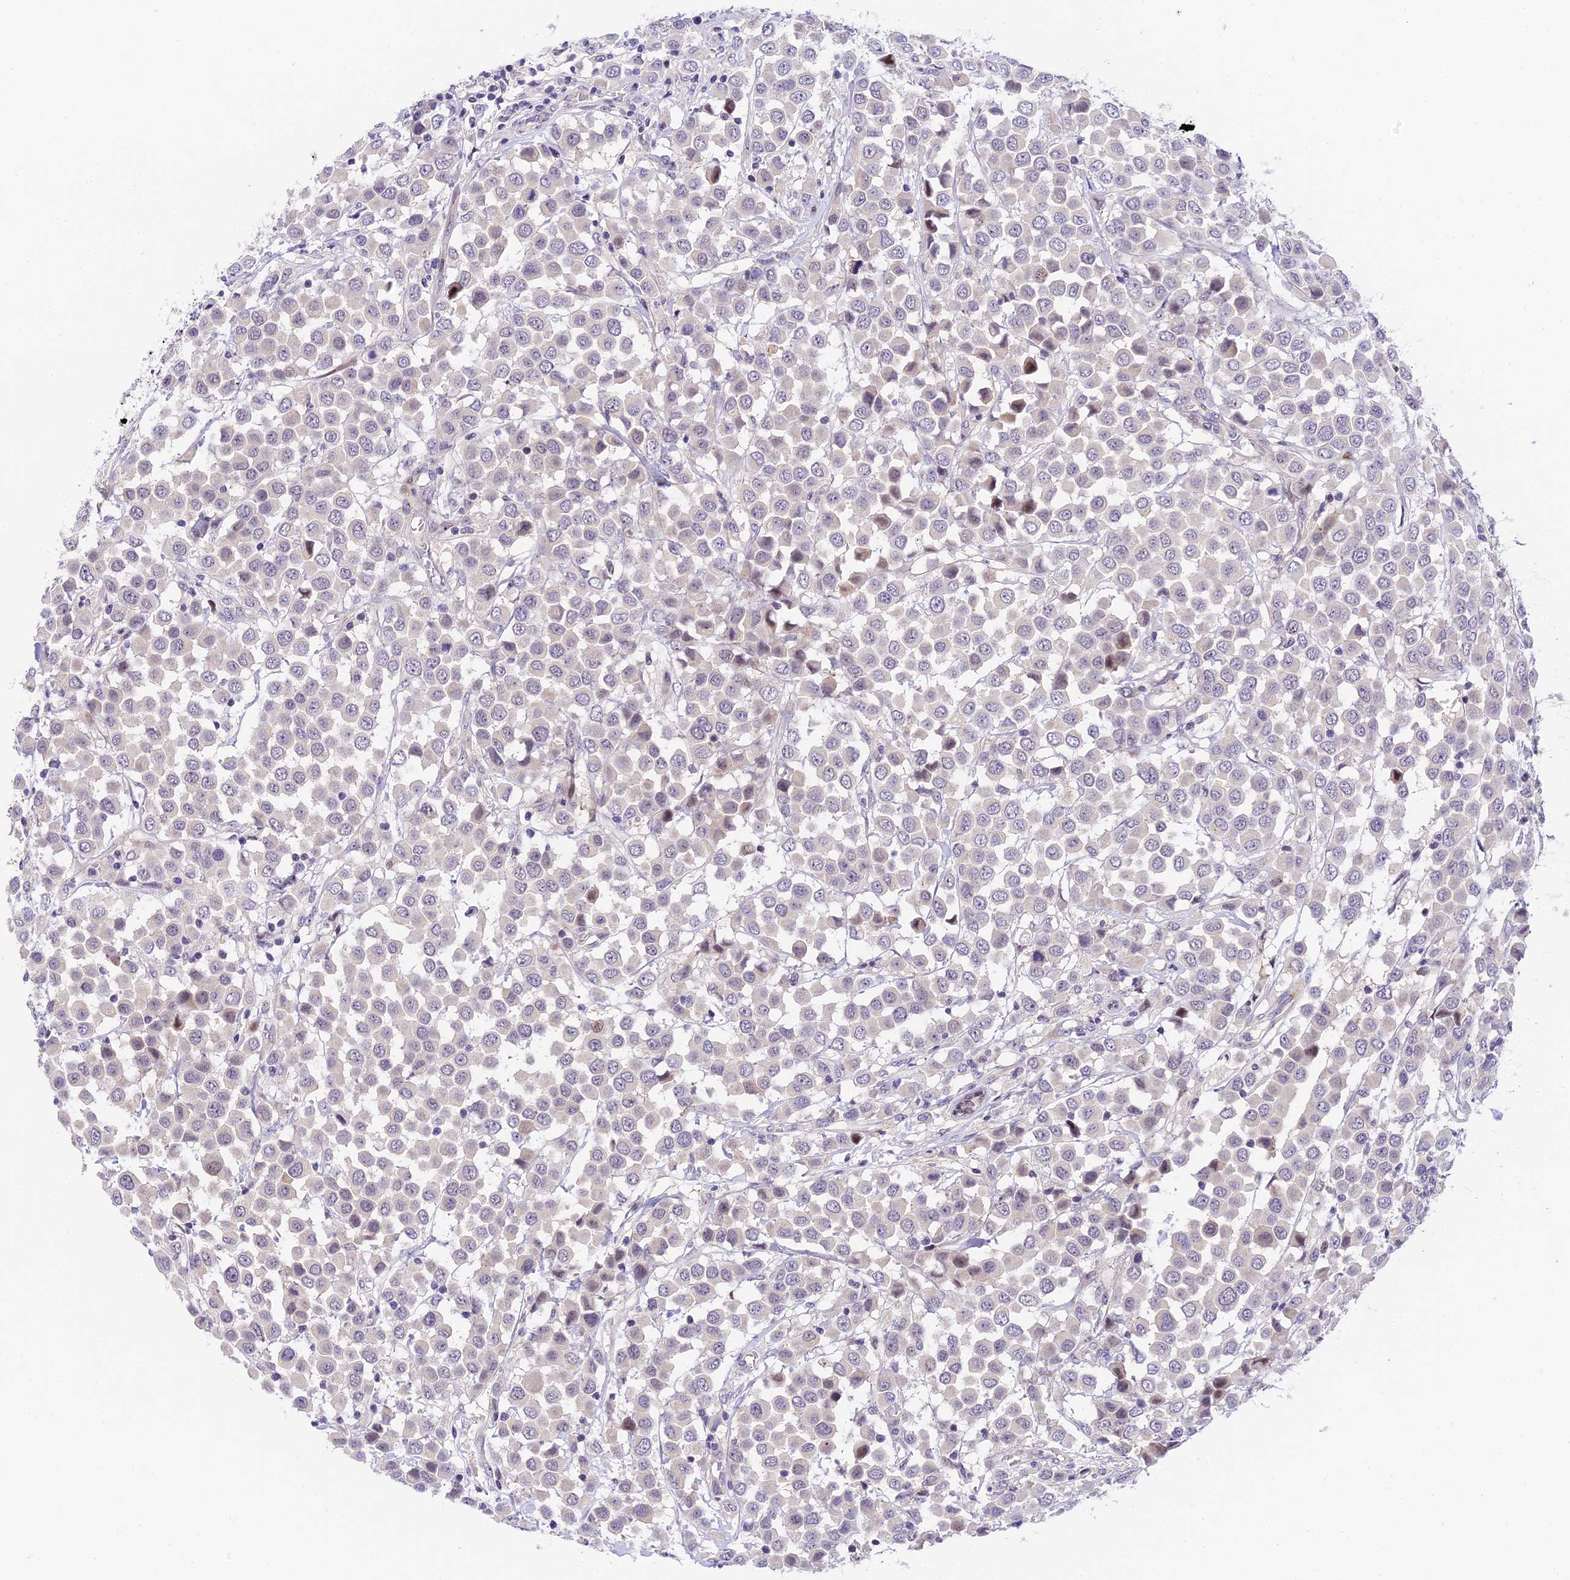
{"staining": {"intensity": "negative", "quantity": "none", "location": "none"}, "tissue": "breast cancer", "cell_type": "Tumor cells", "image_type": "cancer", "snomed": [{"axis": "morphology", "description": "Duct carcinoma"}, {"axis": "topography", "description": "Breast"}], "caption": "Breast cancer (infiltrating ductal carcinoma) was stained to show a protein in brown. There is no significant positivity in tumor cells.", "gene": "MIDN", "patient": {"sex": "female", "age": 61}}